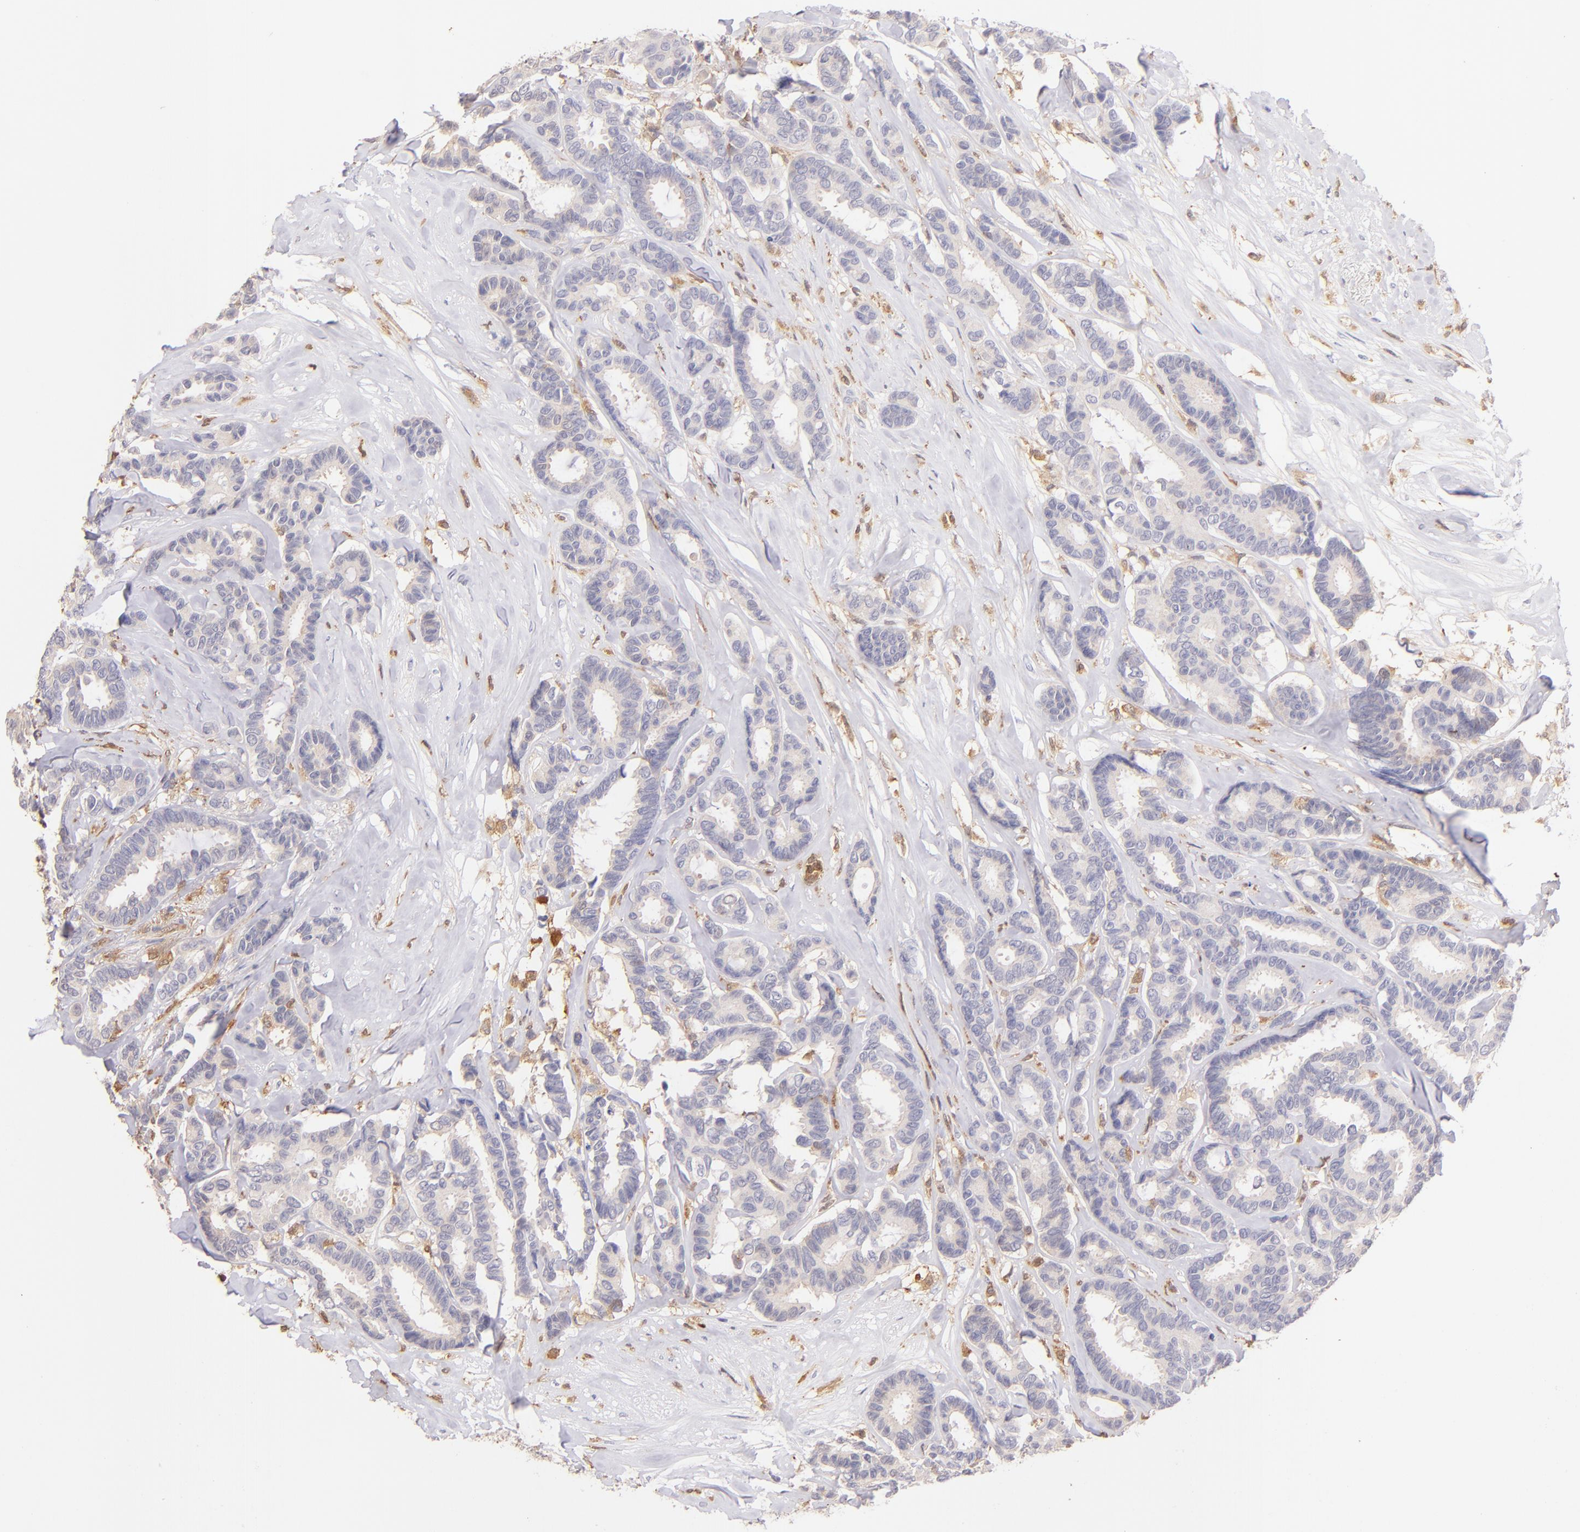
{"staining": {"intensity": "moderate", "quantity": "25%-75%", "location": "cytoplasmic/membranous"}, "tissue": "breast cancer", "cell_type": "Tumor cells", "image_type": "cancer", "snomed": [{"axis": "morphology", "description": "Duct carcinoma"}, {"axis": "topography", "description": "Breast"}], "caption": "Immunohistochemistry (IHC) photomicrograph of human infiltrating ductal carcinoma (breast) stained for a protein (brown), which shows medium levels of moderate cytoplasmic/membranous positivity in approximately 25%-75% of tumor cells.", "gene": "BTK", "patient": {"sex": "female", "age": 87}}